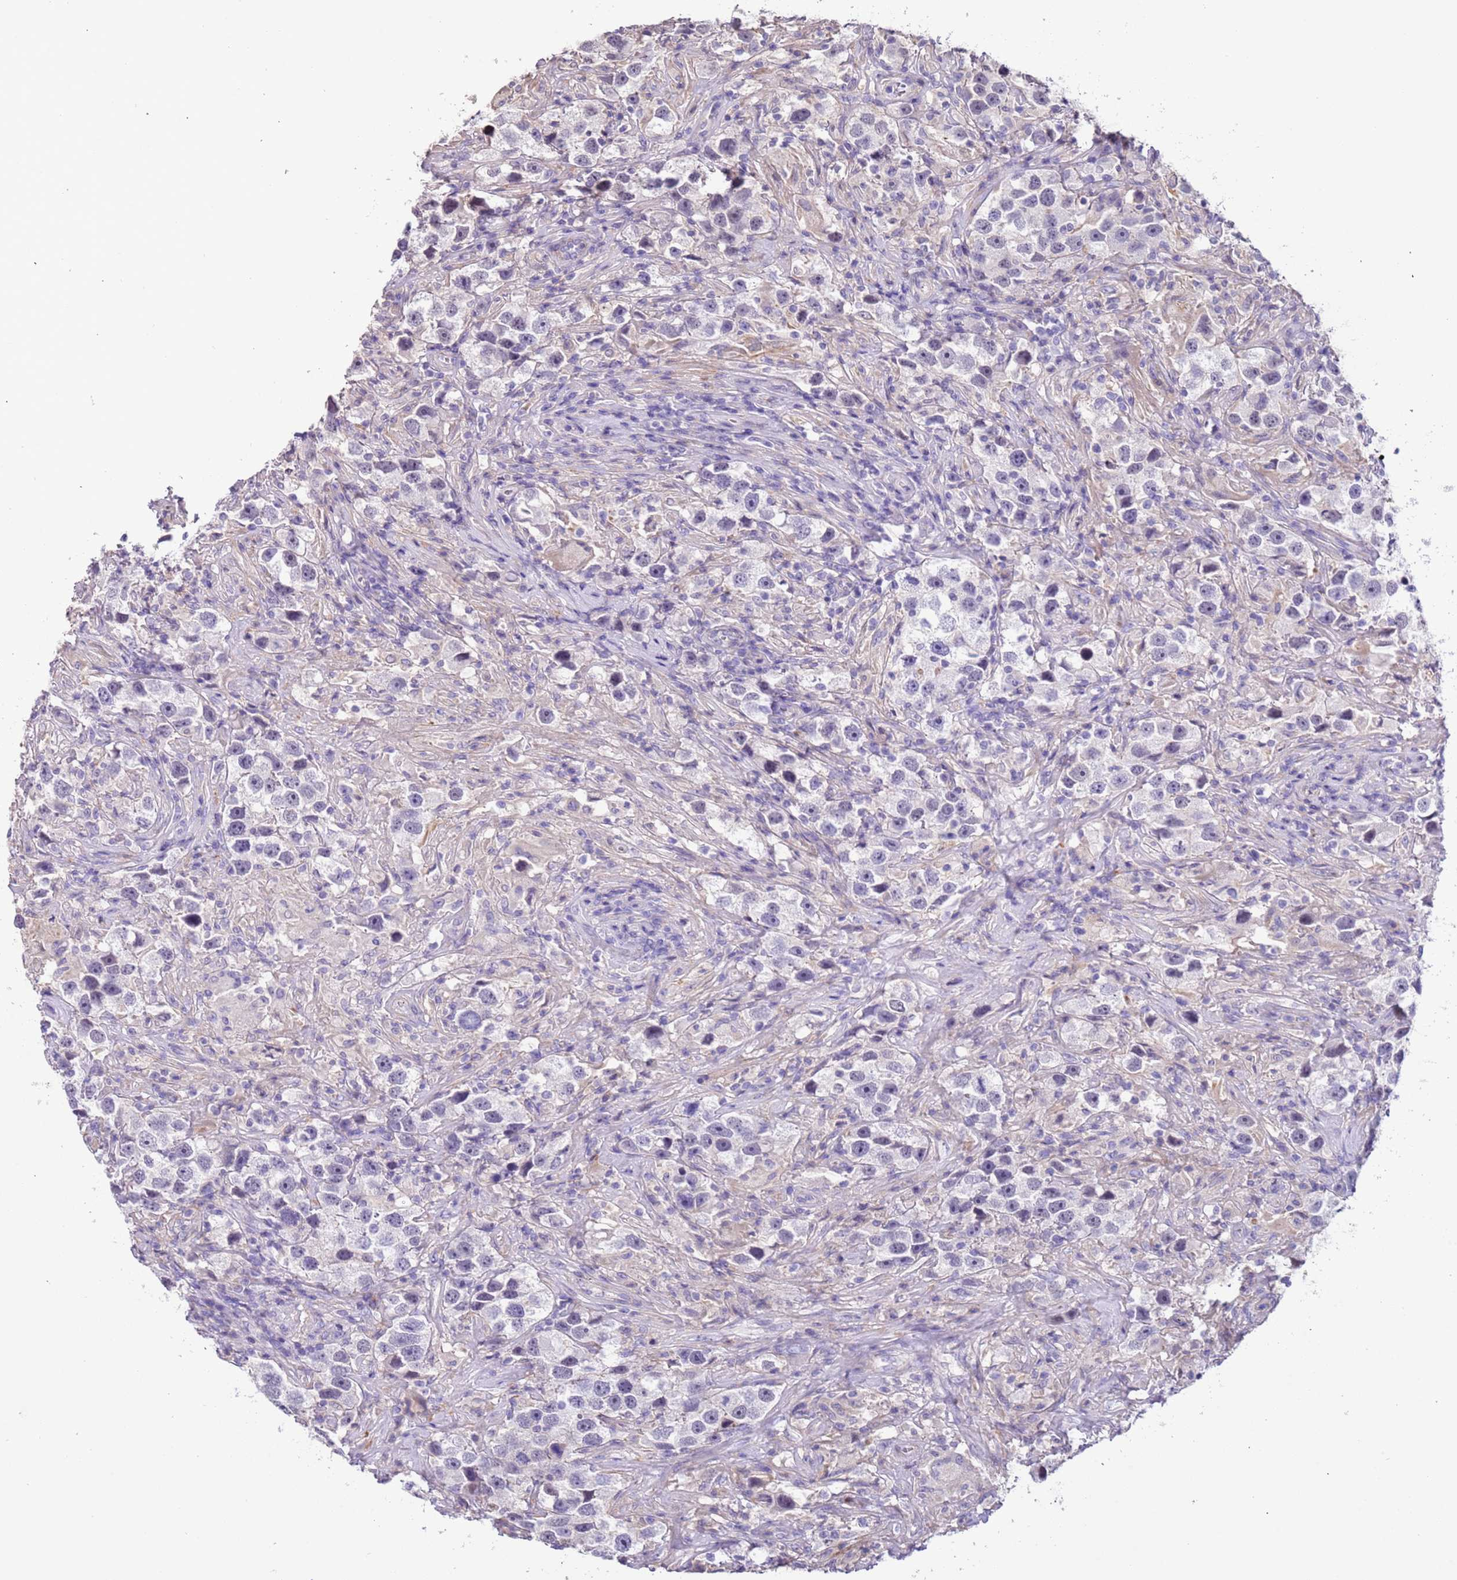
{"staining": {"intensity": "negative", "quantity": "none", "location": "none"}, "tissue": "testis cancer", "cell_type": "Tumor cells", "image_type": "cancer", "snomed": [{"axis": "morphology", "description": "Seminoma, NOS"}, {"axis": "topography", "description": "Testis"}], "caption": "Testis cancer was stained to show a protein in brown. There is no significant staining in tumor cells.", "gene": "PCGF2", "patient": {"sex": "male", "age": 49}}